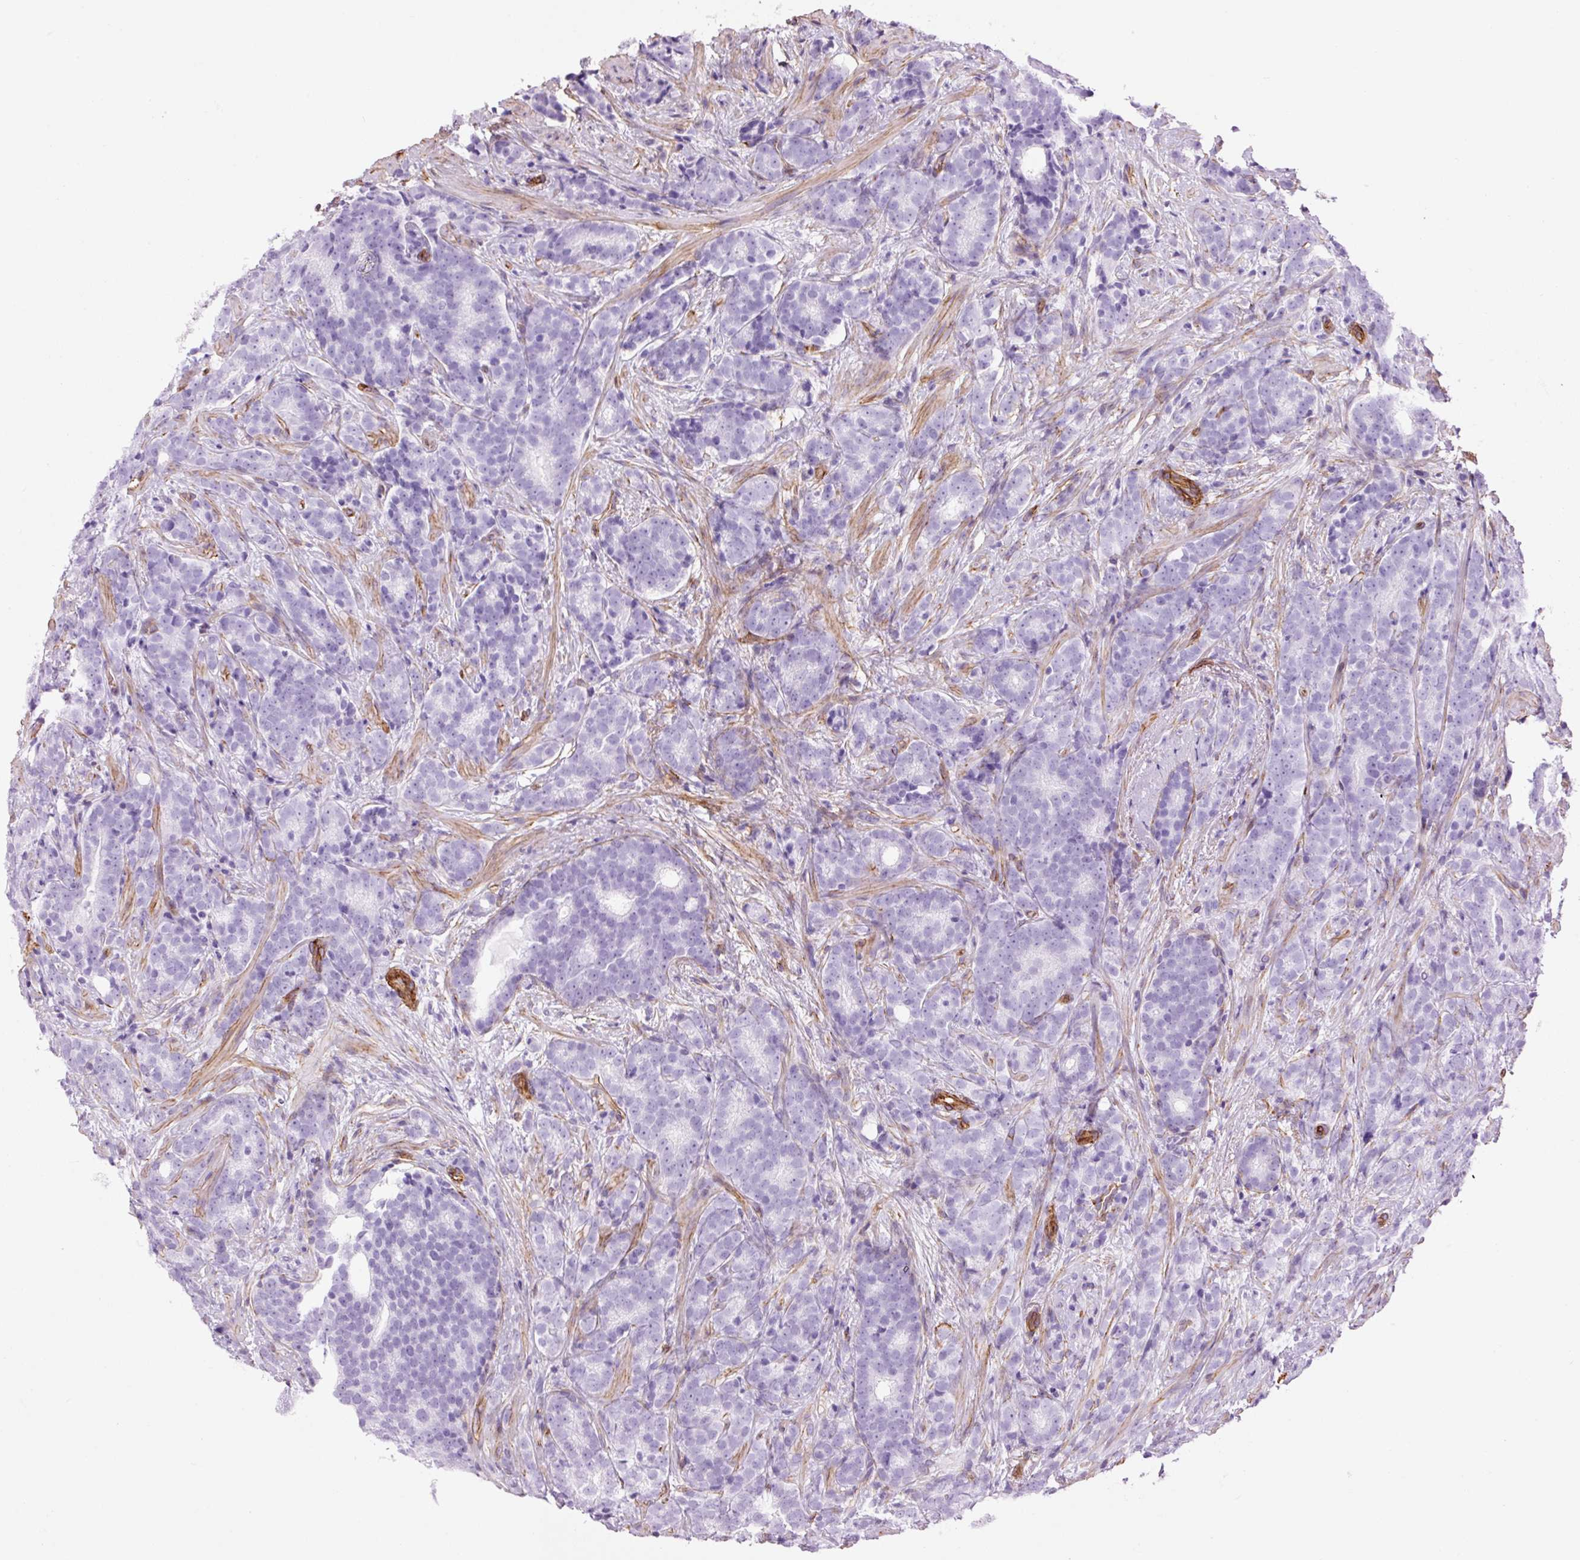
{"staining": {"intensity": "negative", "quantity": "none", "location": "none"}, "tissue": "prostate cancer", "cell_type": "Tumor cells", "image_type": "cancer", "snomed": [{"axis": "morphology", "description": "Adenocarcinoma, High grade"}, {"axis": "topography", "description": "Prostate"}], "caption": "Prostate cancer was stained to show a protein in brown. There is no significant staining in tumor cells. (Stains: DAB immunohistochemistry with hematoxylin counter stain, Microscopy: brightfield microscopy at high magnification).", "gene": "CAV1", "patient": {"sex": "male", "age": 64}}